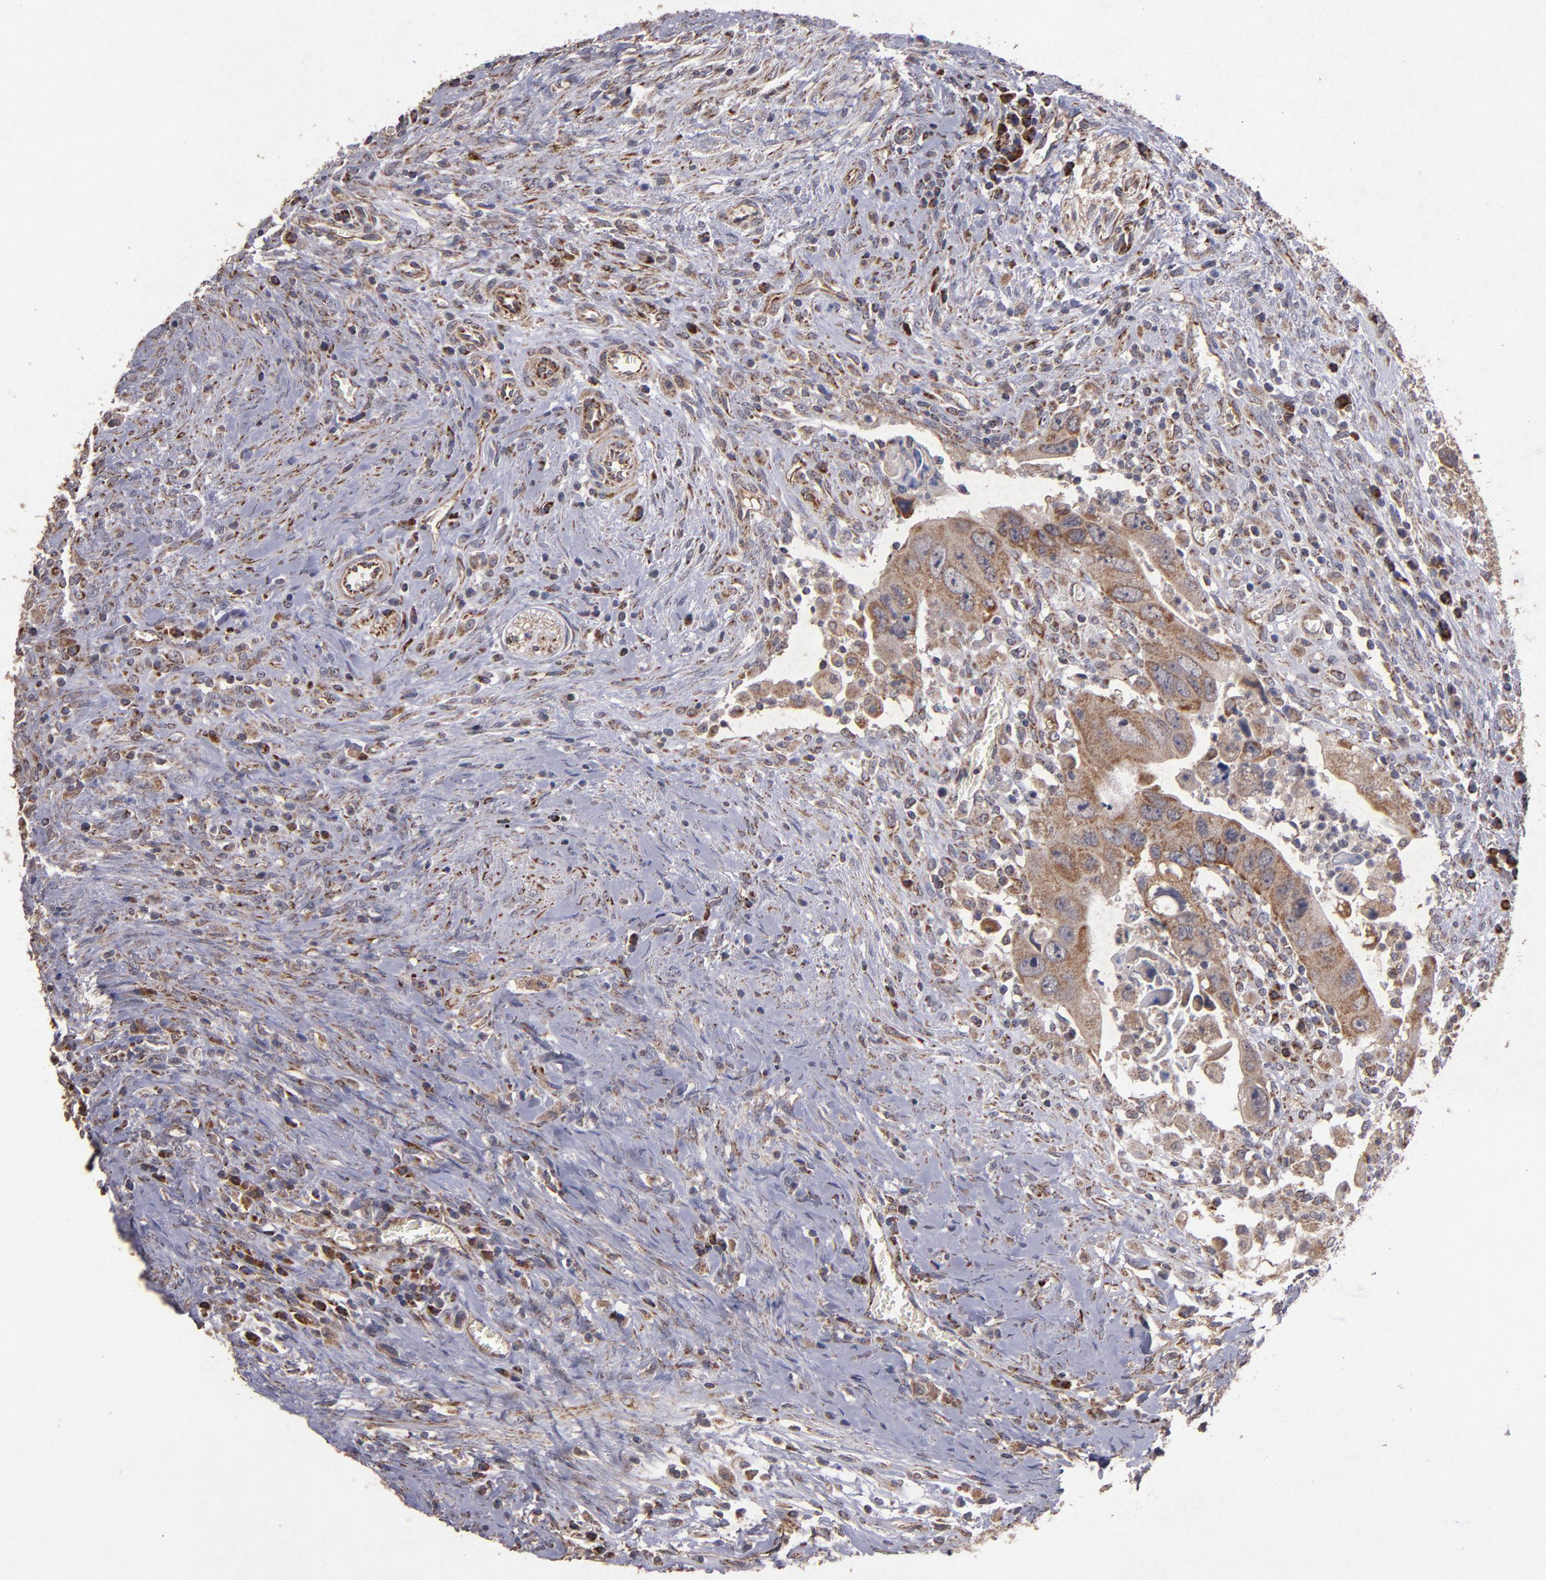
{"staining": {"intensity": "moderate", "quantity": ">75%", "location": "cytoplasmic/membranous"}, "tissue": "colorectal cancer", "cell_type": "Tumor cells", "image_type": "cancer", "snomed": [{"axis": "morphology", "description": "Adenocarcinoma, NOS"}, {"axis": "topography", "description": "Rectum"}], "caption": "Human colorectal cancer (adenocarcinoma) stained for a protein (brown) reveals moderate cytoplasmic/membranous positive staining in about >75% of tumor cells.", "gene": "TIMM9", "patient": {"sex": "male", "age": 70}}